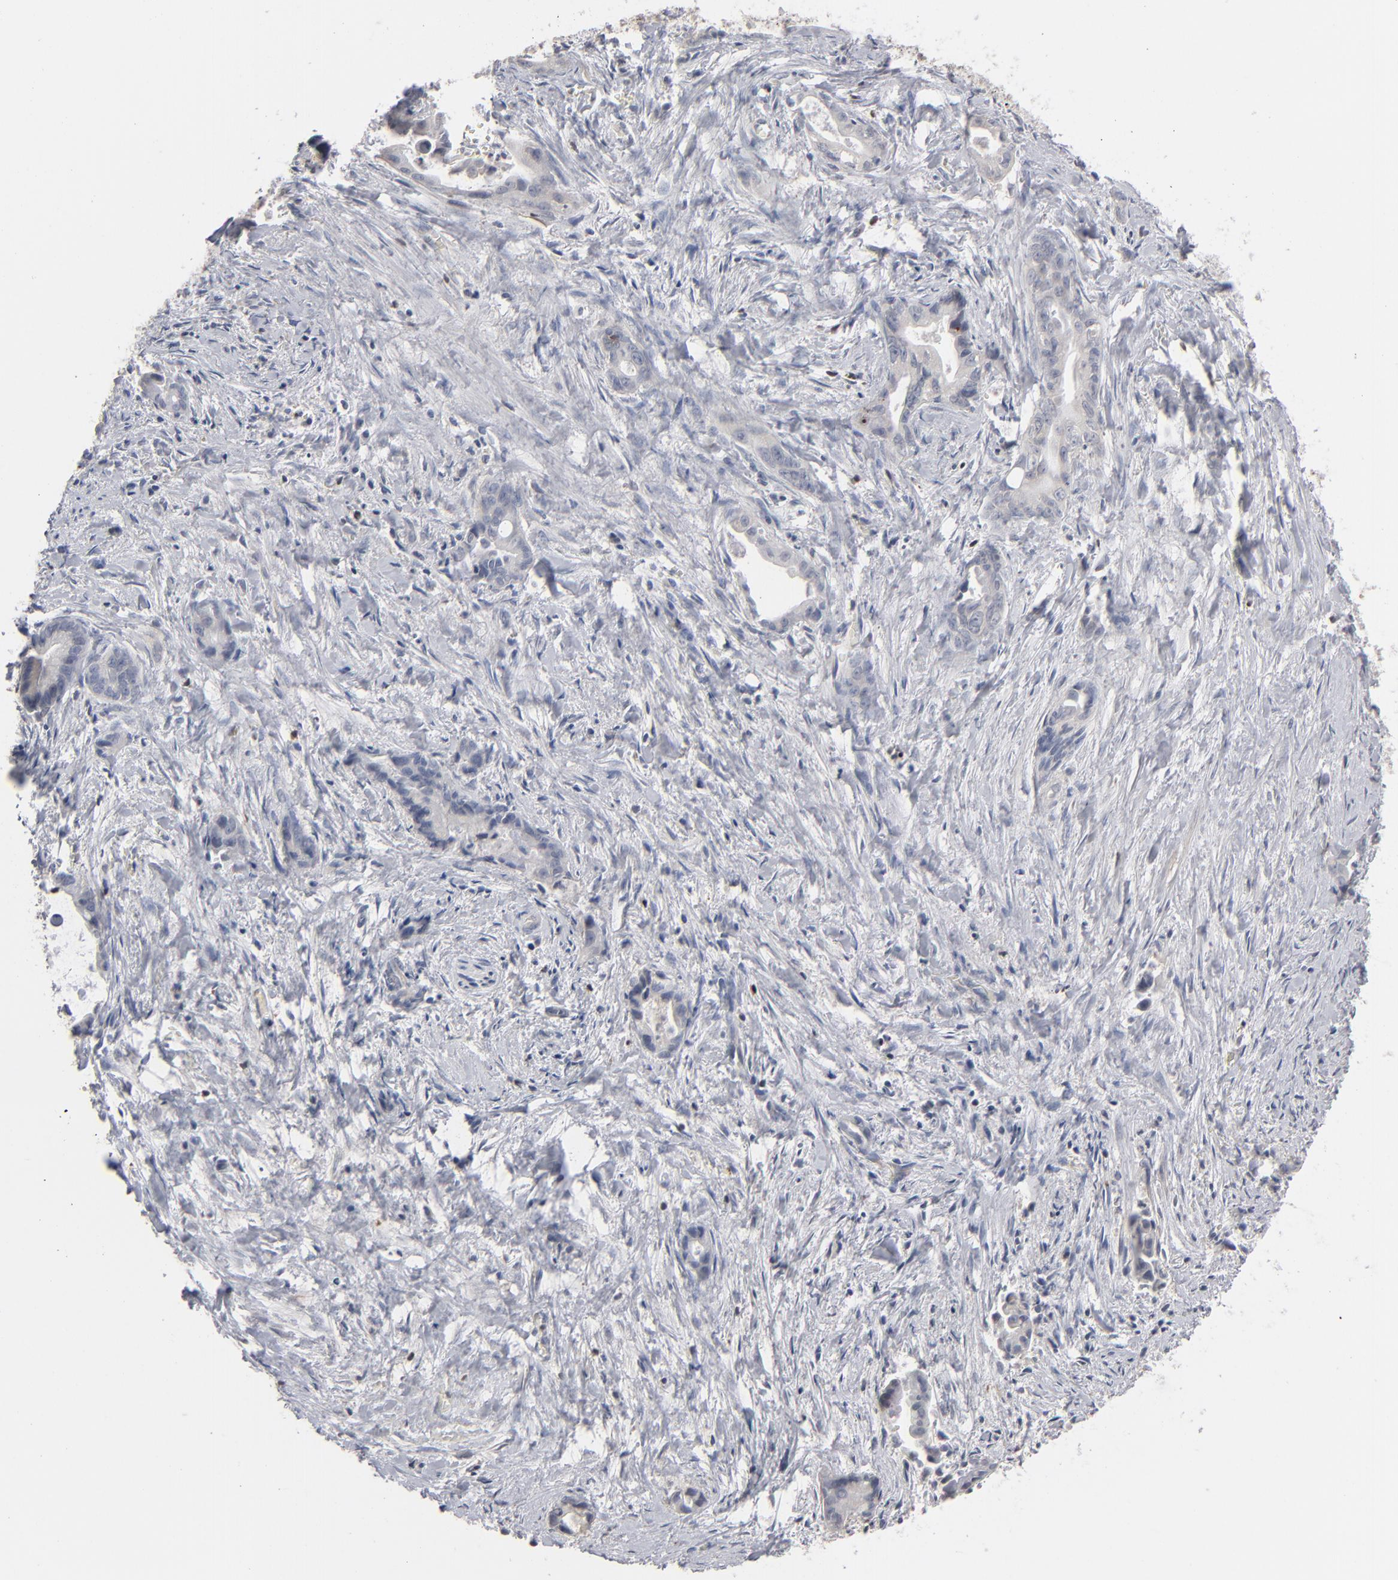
{"staining": {"intensity": "negative", "quantity": "none", "location": "none"}, "tissue": "liver cancer", "cell_type": "Tumor cells", "image_type": "cancer", "snomed": [{"axis": "morphology", "description": "Cholangiocarcinoma"}, {"axis": "topography", "description": "Liver"}], "caption": "High power microscopy histopathology image of an IHC histopathology image of cholangiocarcinoma (liver), revealing no significant staining in tumor cells. (Brightfield microscopy of DAB IHC at high magnification).", "gene": "STAT4", "patient": {"sex": "female", "age": 55}}